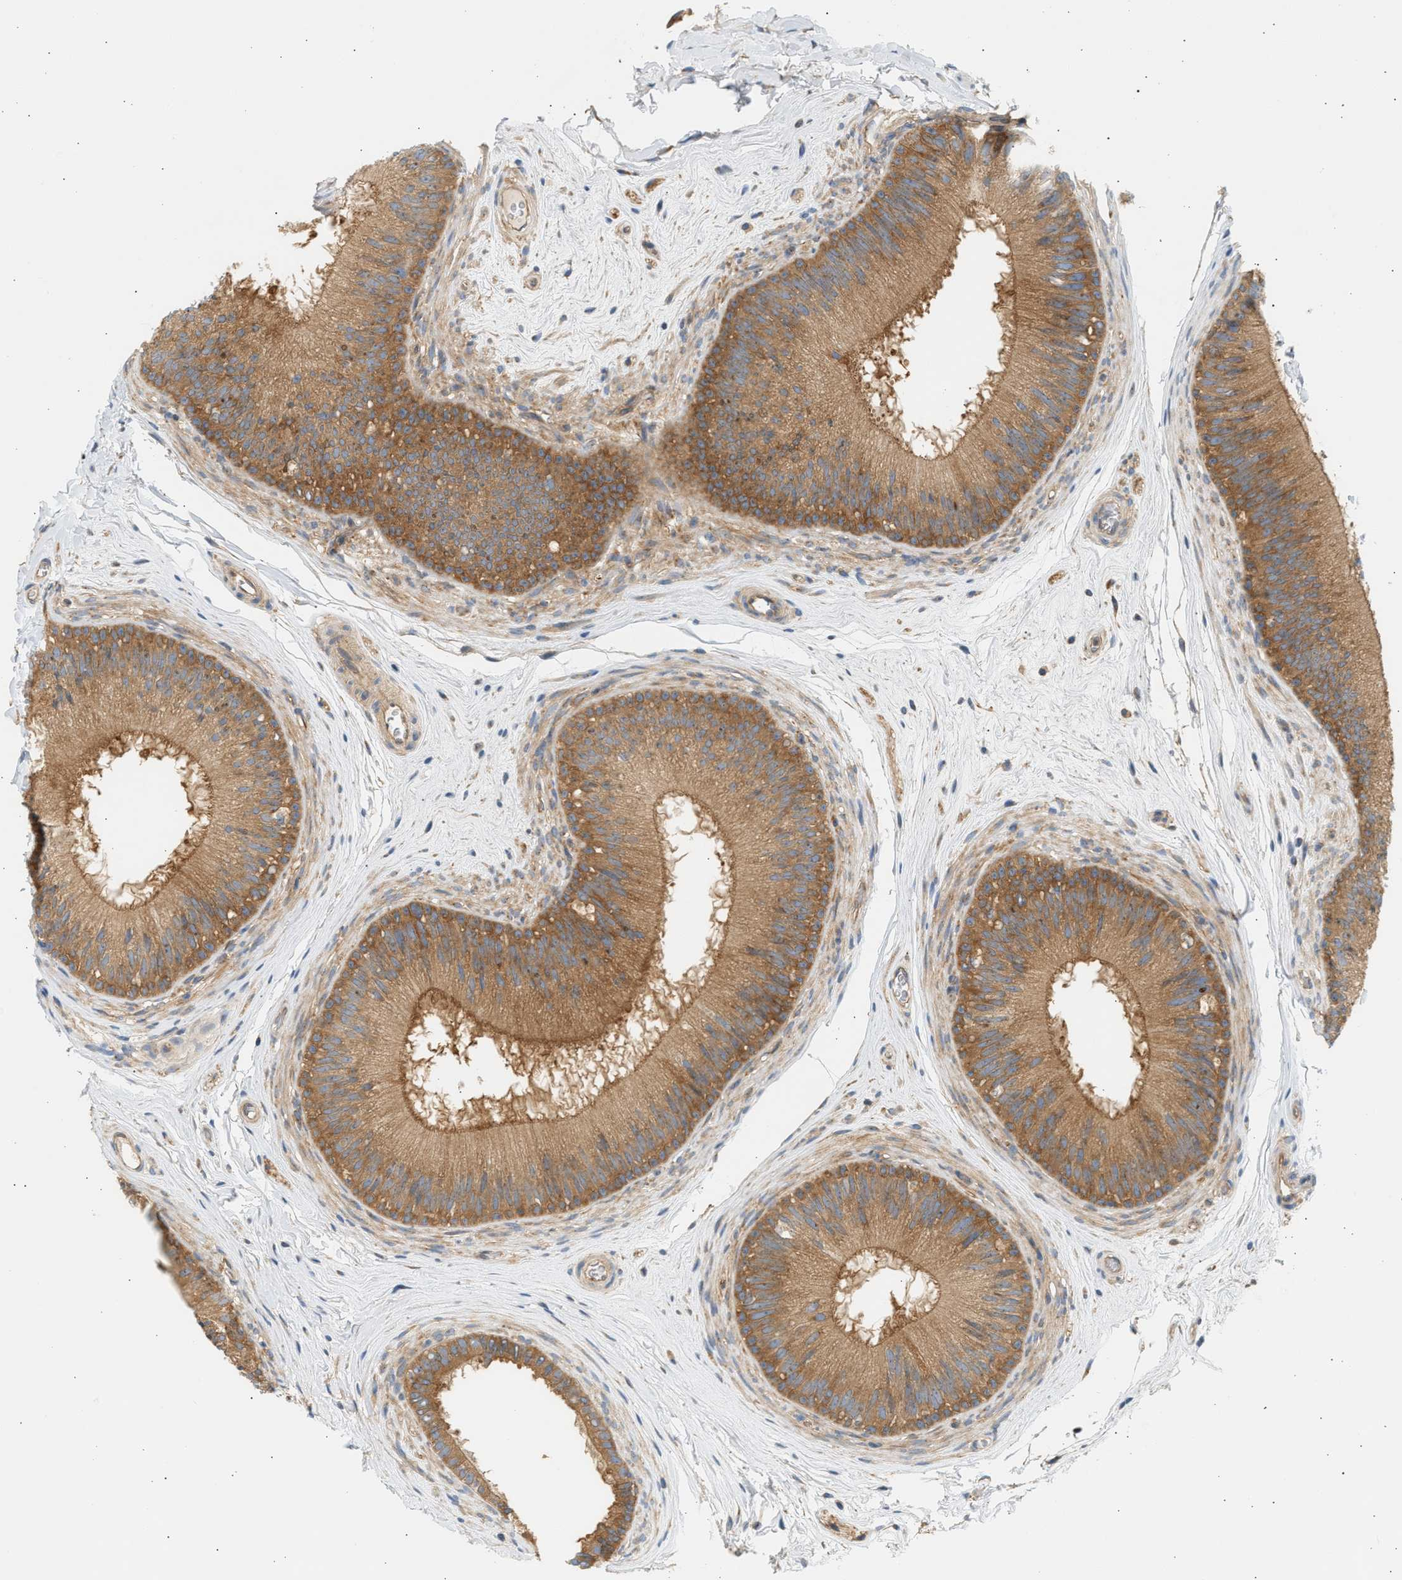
{"staining": {"intensity": "moderate", "quantity": ">75%", "location": "cytoplasmic/membranous"}, "tissue": "epididymis", "cell_type": "Glandular cells", "image_type": "normal", "snomed": [{"axis": "morphology", "description": "Normal tissue, NOS"}, {"axis": "topography", "description": "Testis"}, {"axis": "topography", "description": "Epididymis"}], "caption": "DAB immunohistochemical staining of benign epididymis shows moderate cytoplasmic/membranous protein positivity in about >75% of glandular cells.", "gene": "PAFAH1B1", "patient": {"sex": "male", "age": 36}}